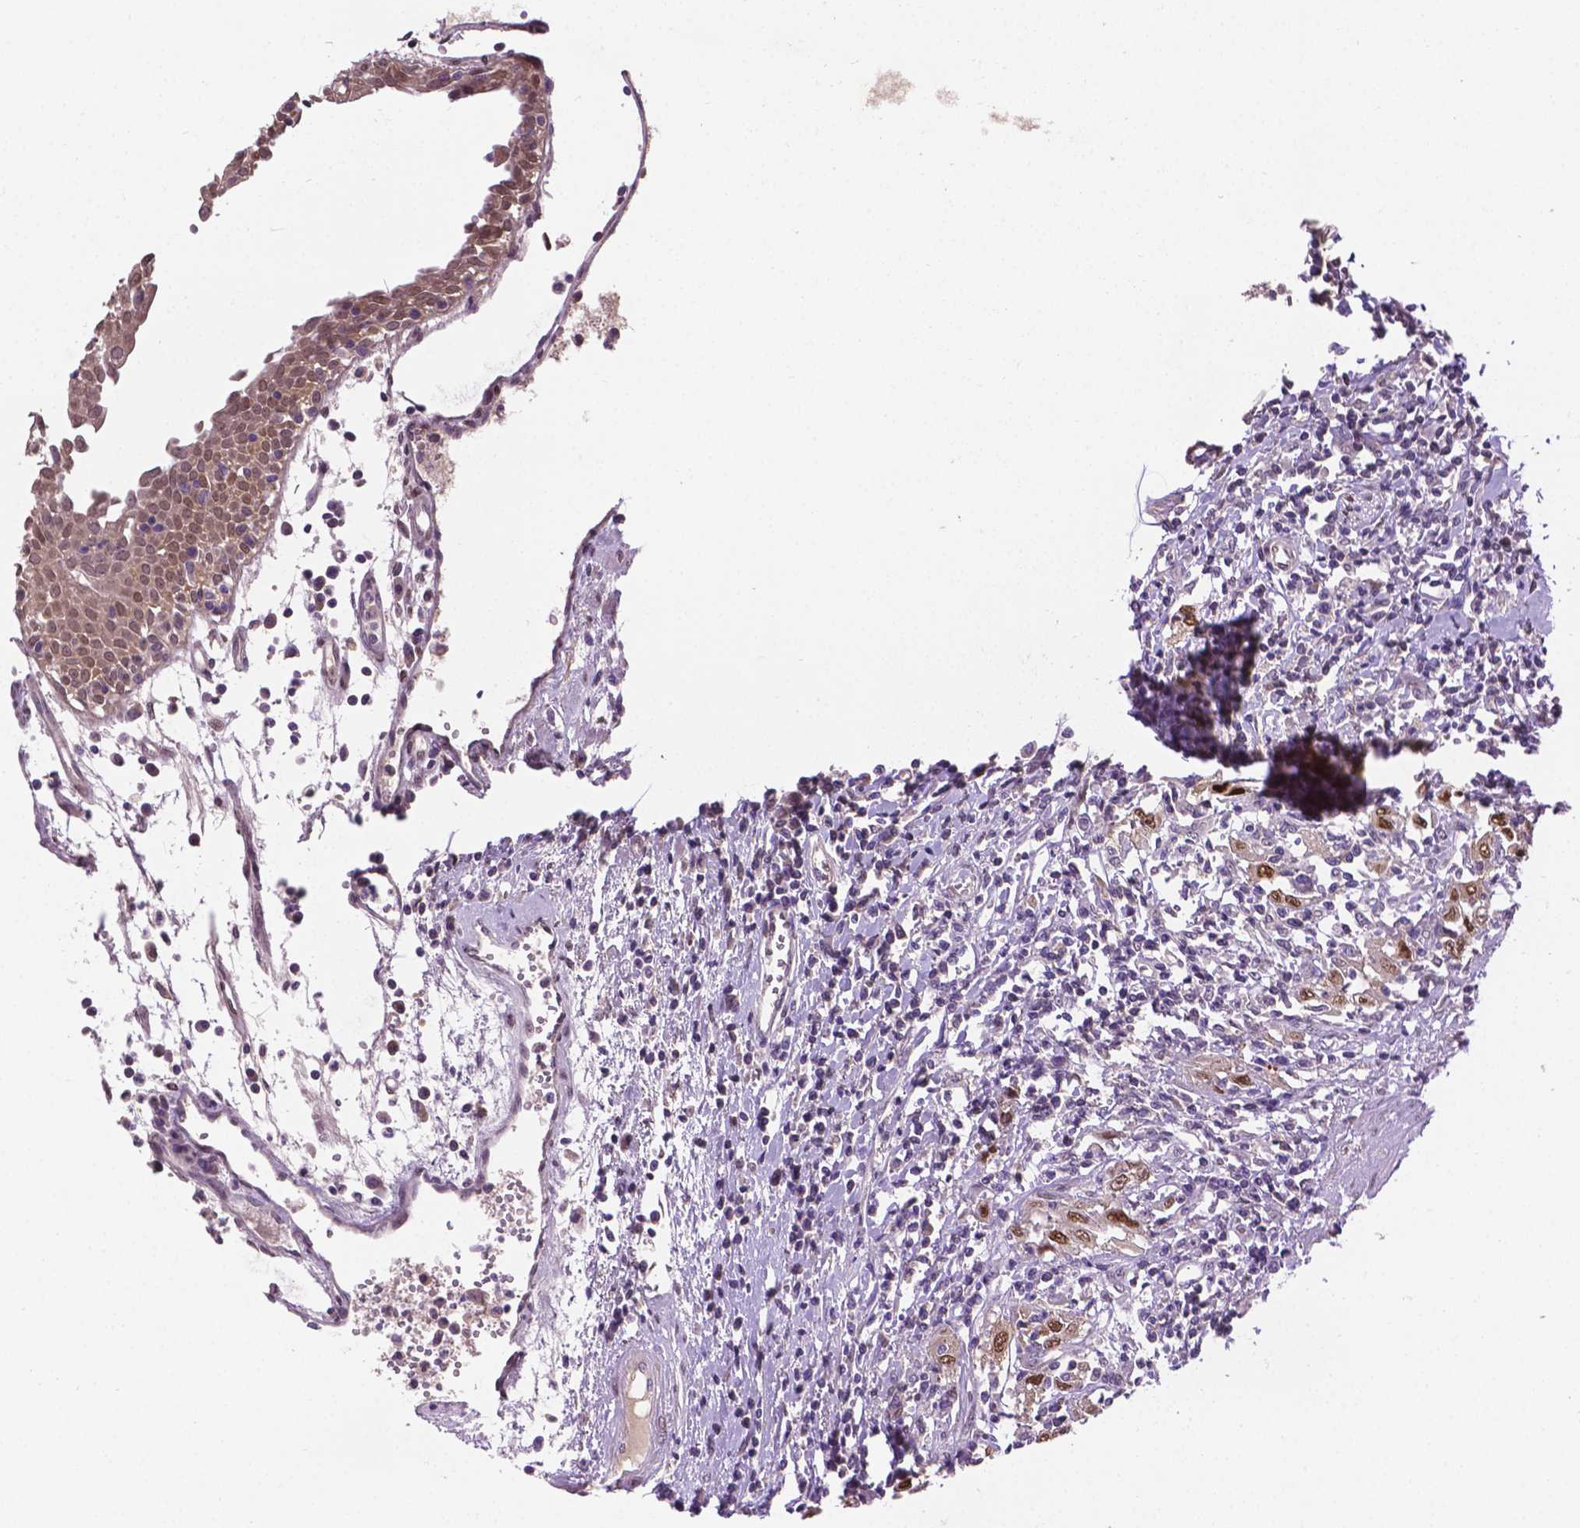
{"staining": {"intensity": "weak", "quantity": ">75%", "location": "nuclear"}, "tissue": "urothelial cancer", "cell_type": "Tumor cells", "image_type": "cancer", "snomed": [{"axis": "morphology", "description": "Urothelial carcinoma, High grade"}, {"axis": "topography", "description": "Urinary bladder"}], "caption": "A micrograph showing weak nuclear staining in approximately >75% of tumor cells in urothelial cancer, as visualized by brown immunohistochemical staining.", "gene": "IRF6", "patient": {"sex": "female", "age": 85}}